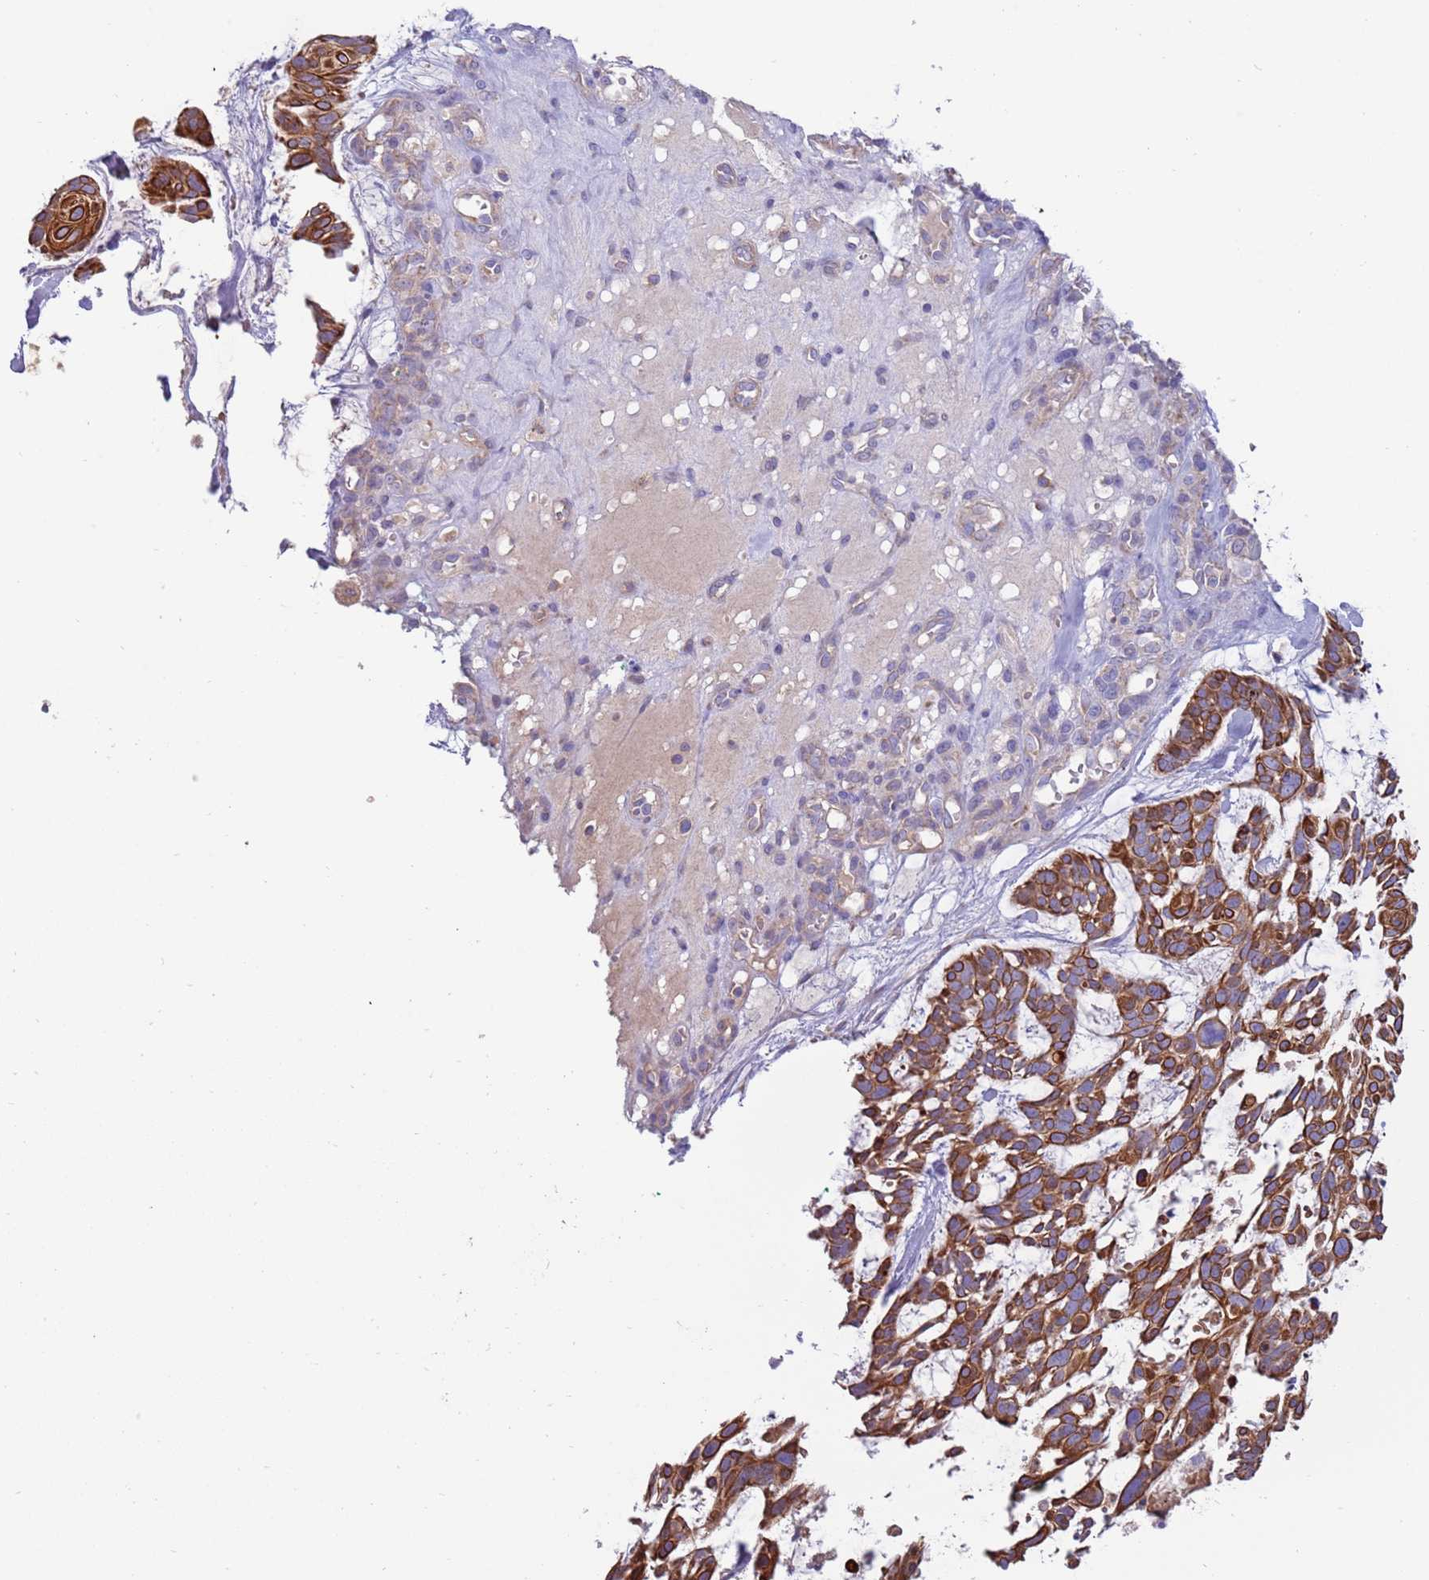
{"staining": {"intensity": "strong", "quantity": ">75%", "location": "cytoplasmic/membranous"}, "tissue": "skin cancer", "cell_type": "Tumor cells", "image_type": "cancer", "snomed": [{"axis": "morphology", "description": "Basal cell carcinoma"}, {"axis": "topography", "description": "Skin"}], "caption": "High-power microscopy captured an immunohistochemistry (IHC) image of skin cancer (basal cell carcinoma), revealing strong cytoplasmic/membranous expression in approximately >75% of tumor cells.", "gene": "UQCRQ", "patient": {"sex": "male", "age": 88}}